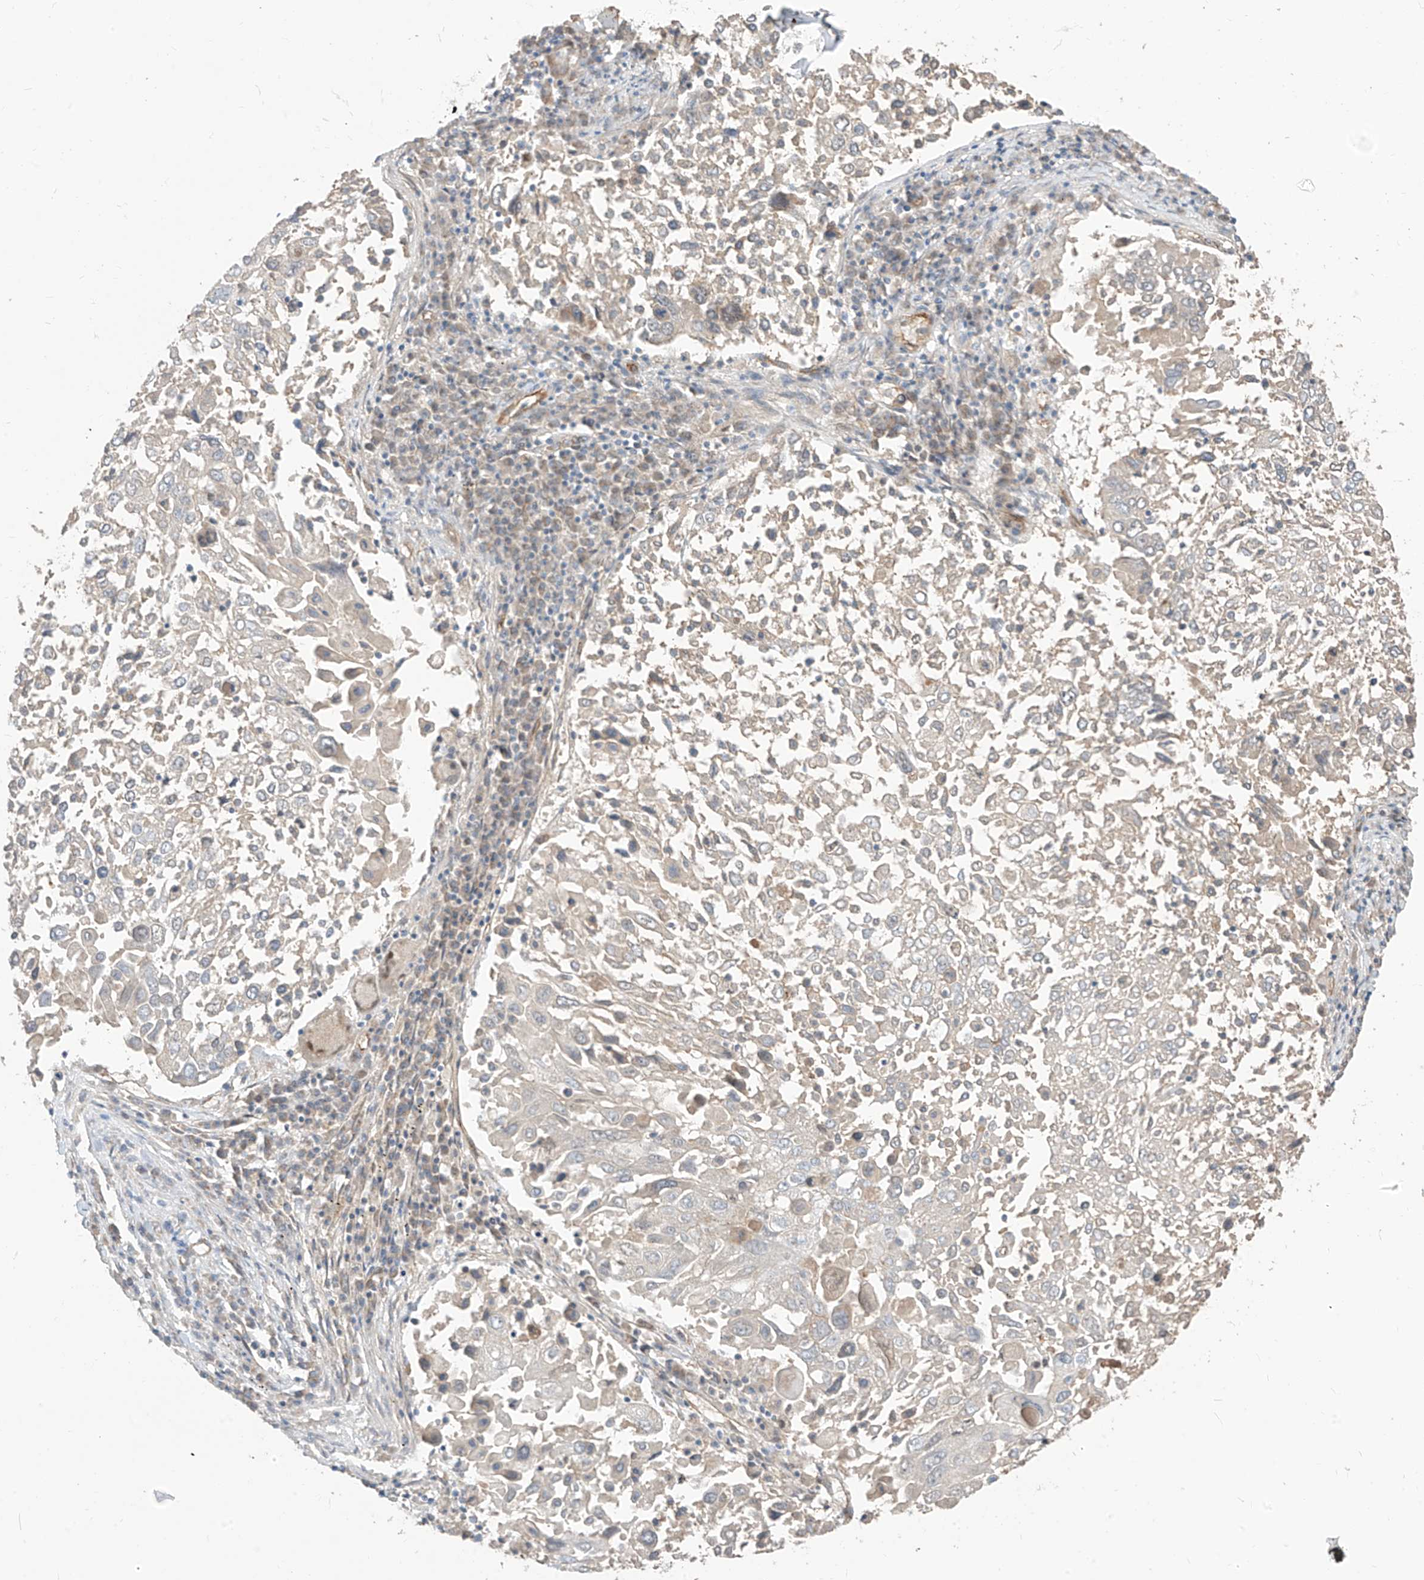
{"staining": {"intensity": "negative", "quantity": "none", "location": "none"}, "tissue": "lung cancer", "cell_type": "Tumor cells", "image_type": "cancer", "snomed": [{"axis": "morphology", "description": "Squamous cell carcinoma, NOS"}, {"axis": "topography", "description": "Lung"}], "caption": "Micrograph shows no protein positivity in tumor cells of lung cancer (squamous cell carcinoma) tissue.", "gene": "EPHX4", "patient": {"sex": "male", "age": 65}}